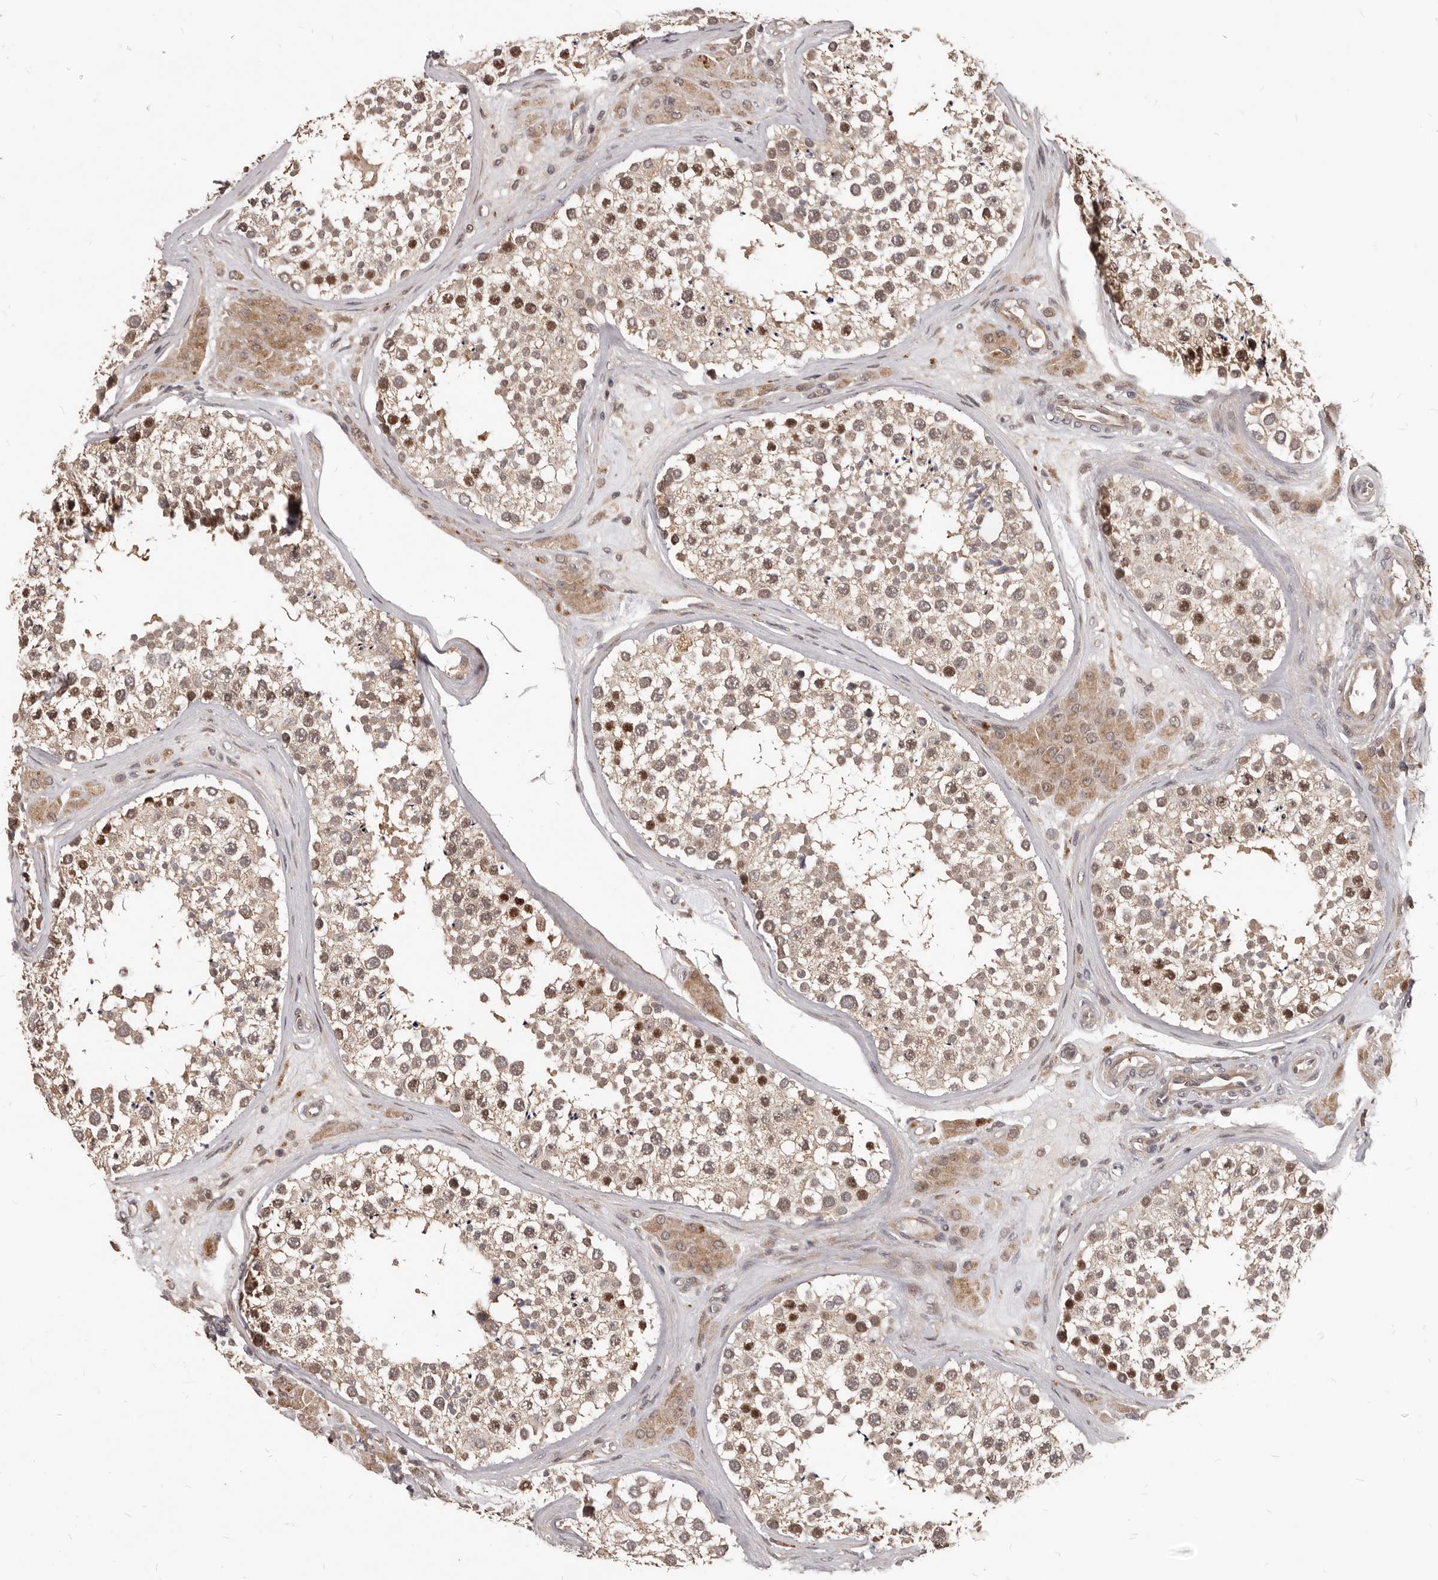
{"staining": {"intensity": "moderate", "quantity": ">75%", "location": "cytoplasmic/membranous,nuclear"}, "tissue": "testis", "cell_type": "Cells in seminiferous ducts", "image_type": "normal", "snomed": [{"axis": "morphology", "description": "Normal tissue, NOS"}, {"axis": "topography", "description": "Testis"}], "caption": "High-power microscopy captured an immunohistochemistry photomicrograph of normal testis, revealing moderate cytoplasmic/membranous,nuclear positivity in approximately >75% of cells in seminiferous ducts.", "gene": "GABPB2", "patient": {"sex": "male", "age": 46}}